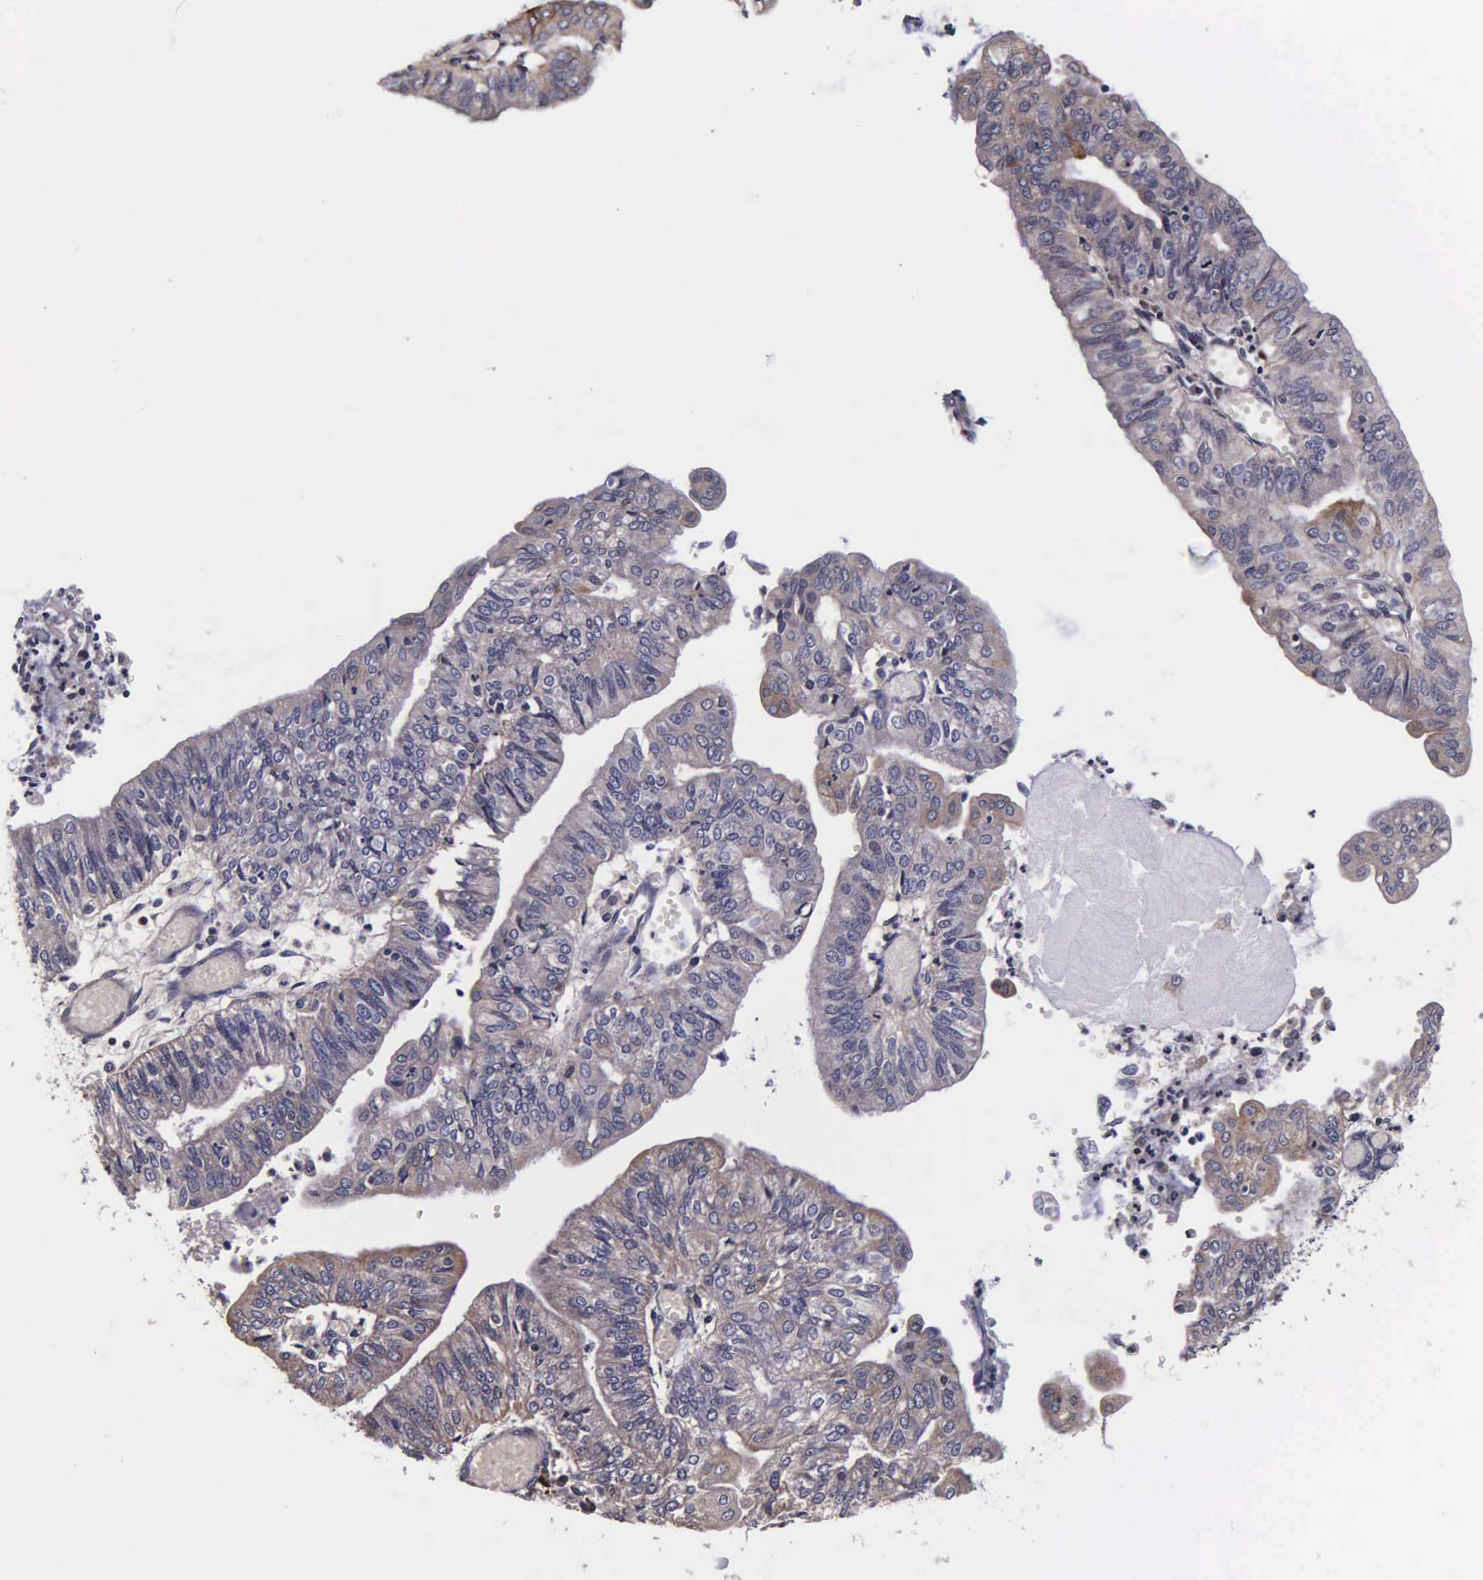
{"staining": {"intensity": "weak", "quantity": ">75%", "location": "cytoplasmic/membranous"}, "tissue": "endometrial cancer", "cell_type": "Tumor cells", "image_type": "cancer", "snomed": [{"axis": "morphology", "description": "Adenocarcinoma, NOS"}, {"axis": "topography", "description": "Endometrium"}], "caption": "IHC (DAB) staining of endometrial cancer shows weak cytoplasmic/membranous protein positivity in about >75% of tumor cells.", "gene": "PSMA3", "patient": {"sex": "female", "age": 59}}